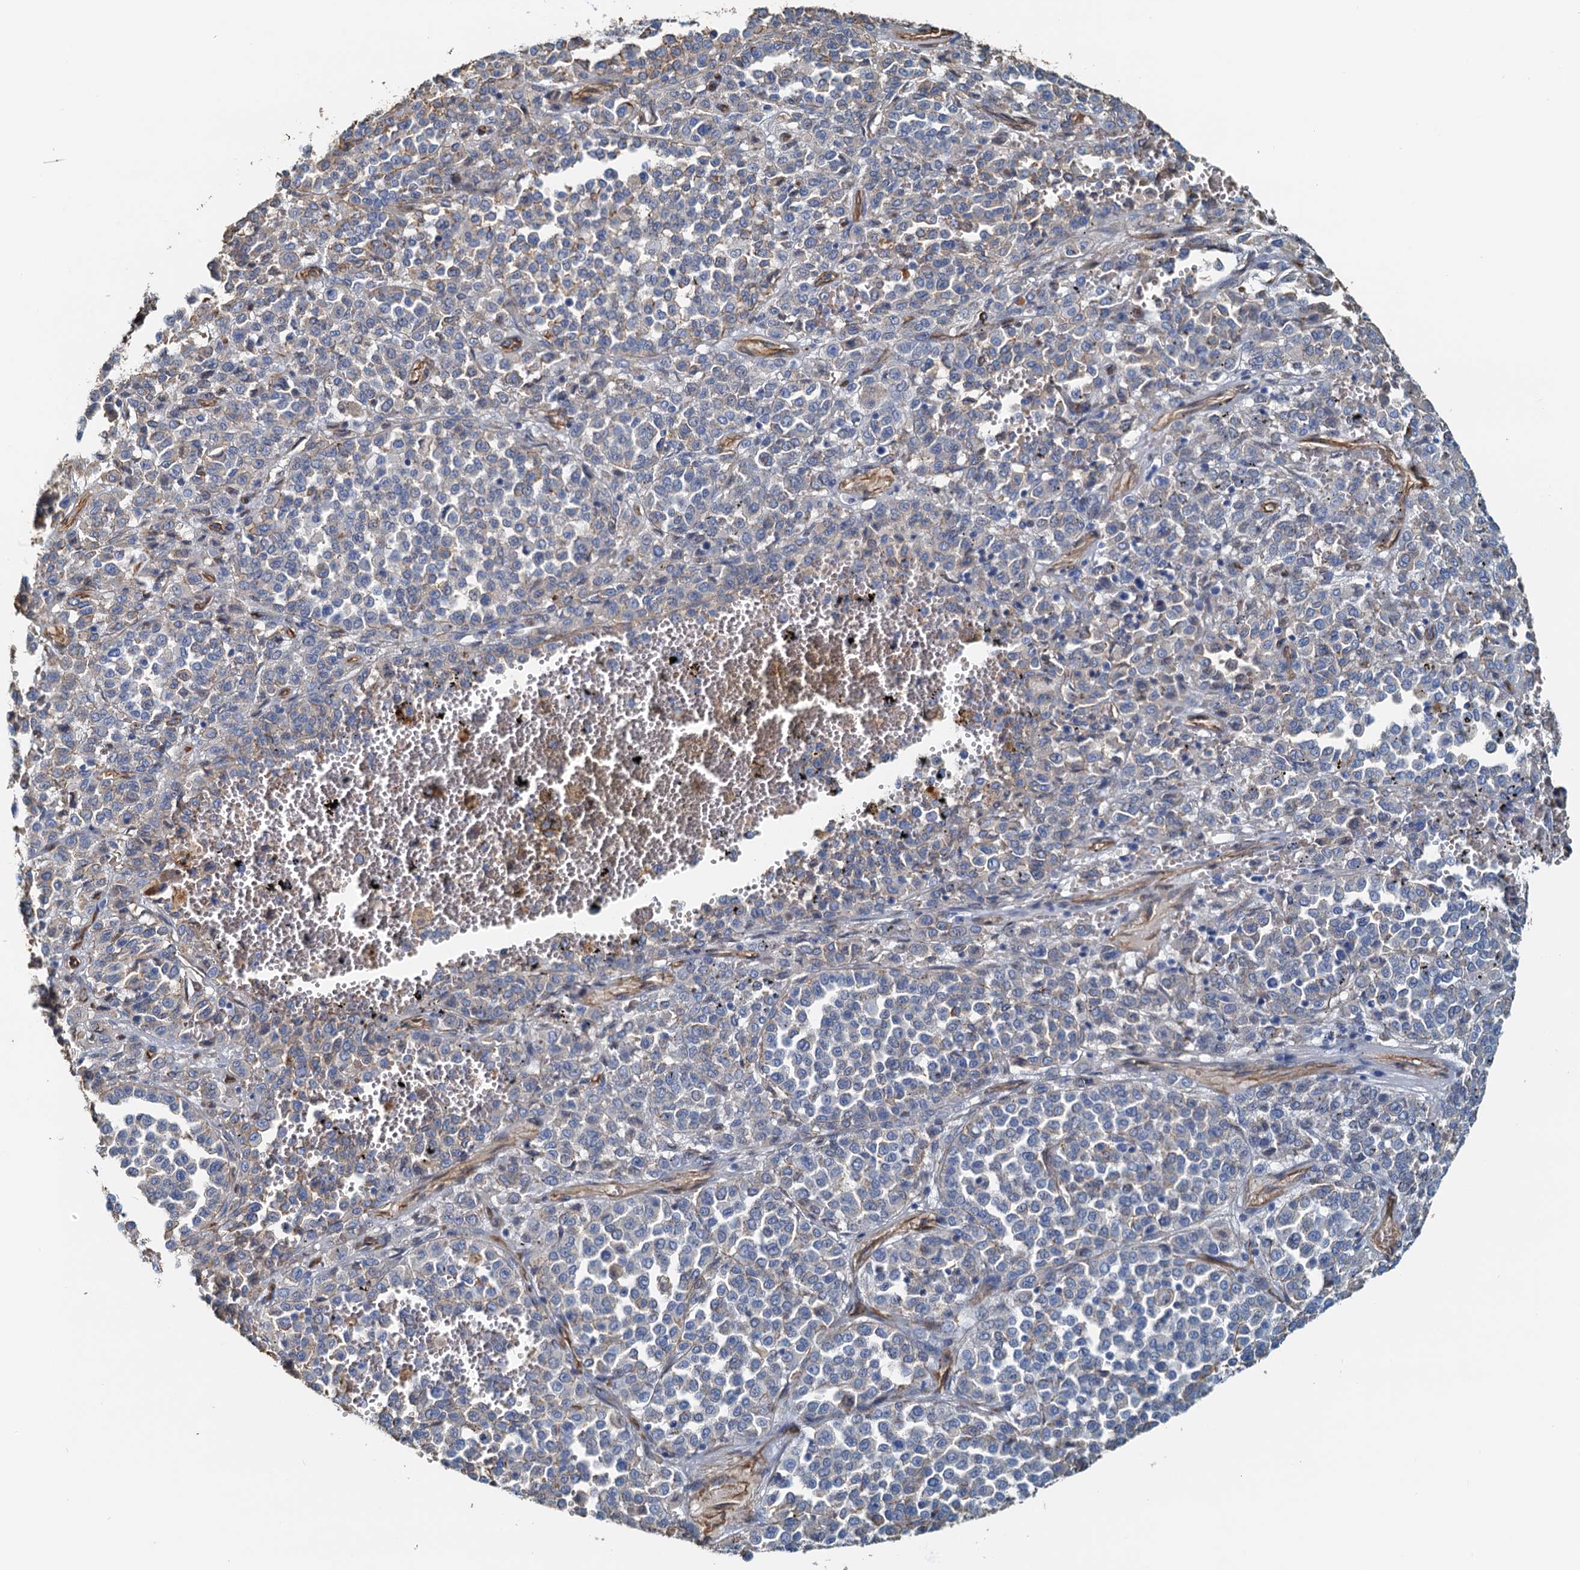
{"staining": {"intensity": "negative", "quantity": "none", "location": "none"}, "tissue": "melanoma", "cell_type": "Tumor cells", "image_type": "cancer", "snomed": [{"axis": "morphology", "description": "Malignant melanoma, Metastatic site"}, {"axis": "topography", "description": "Pancreas"}], "caption": "This is a photomicrograph of IHC staining of malignant melanoma (metastatic site), which shows no positivity in tumor cells.", "gene": "DGKG", "patient": {"sex": "female", "age": 30}}